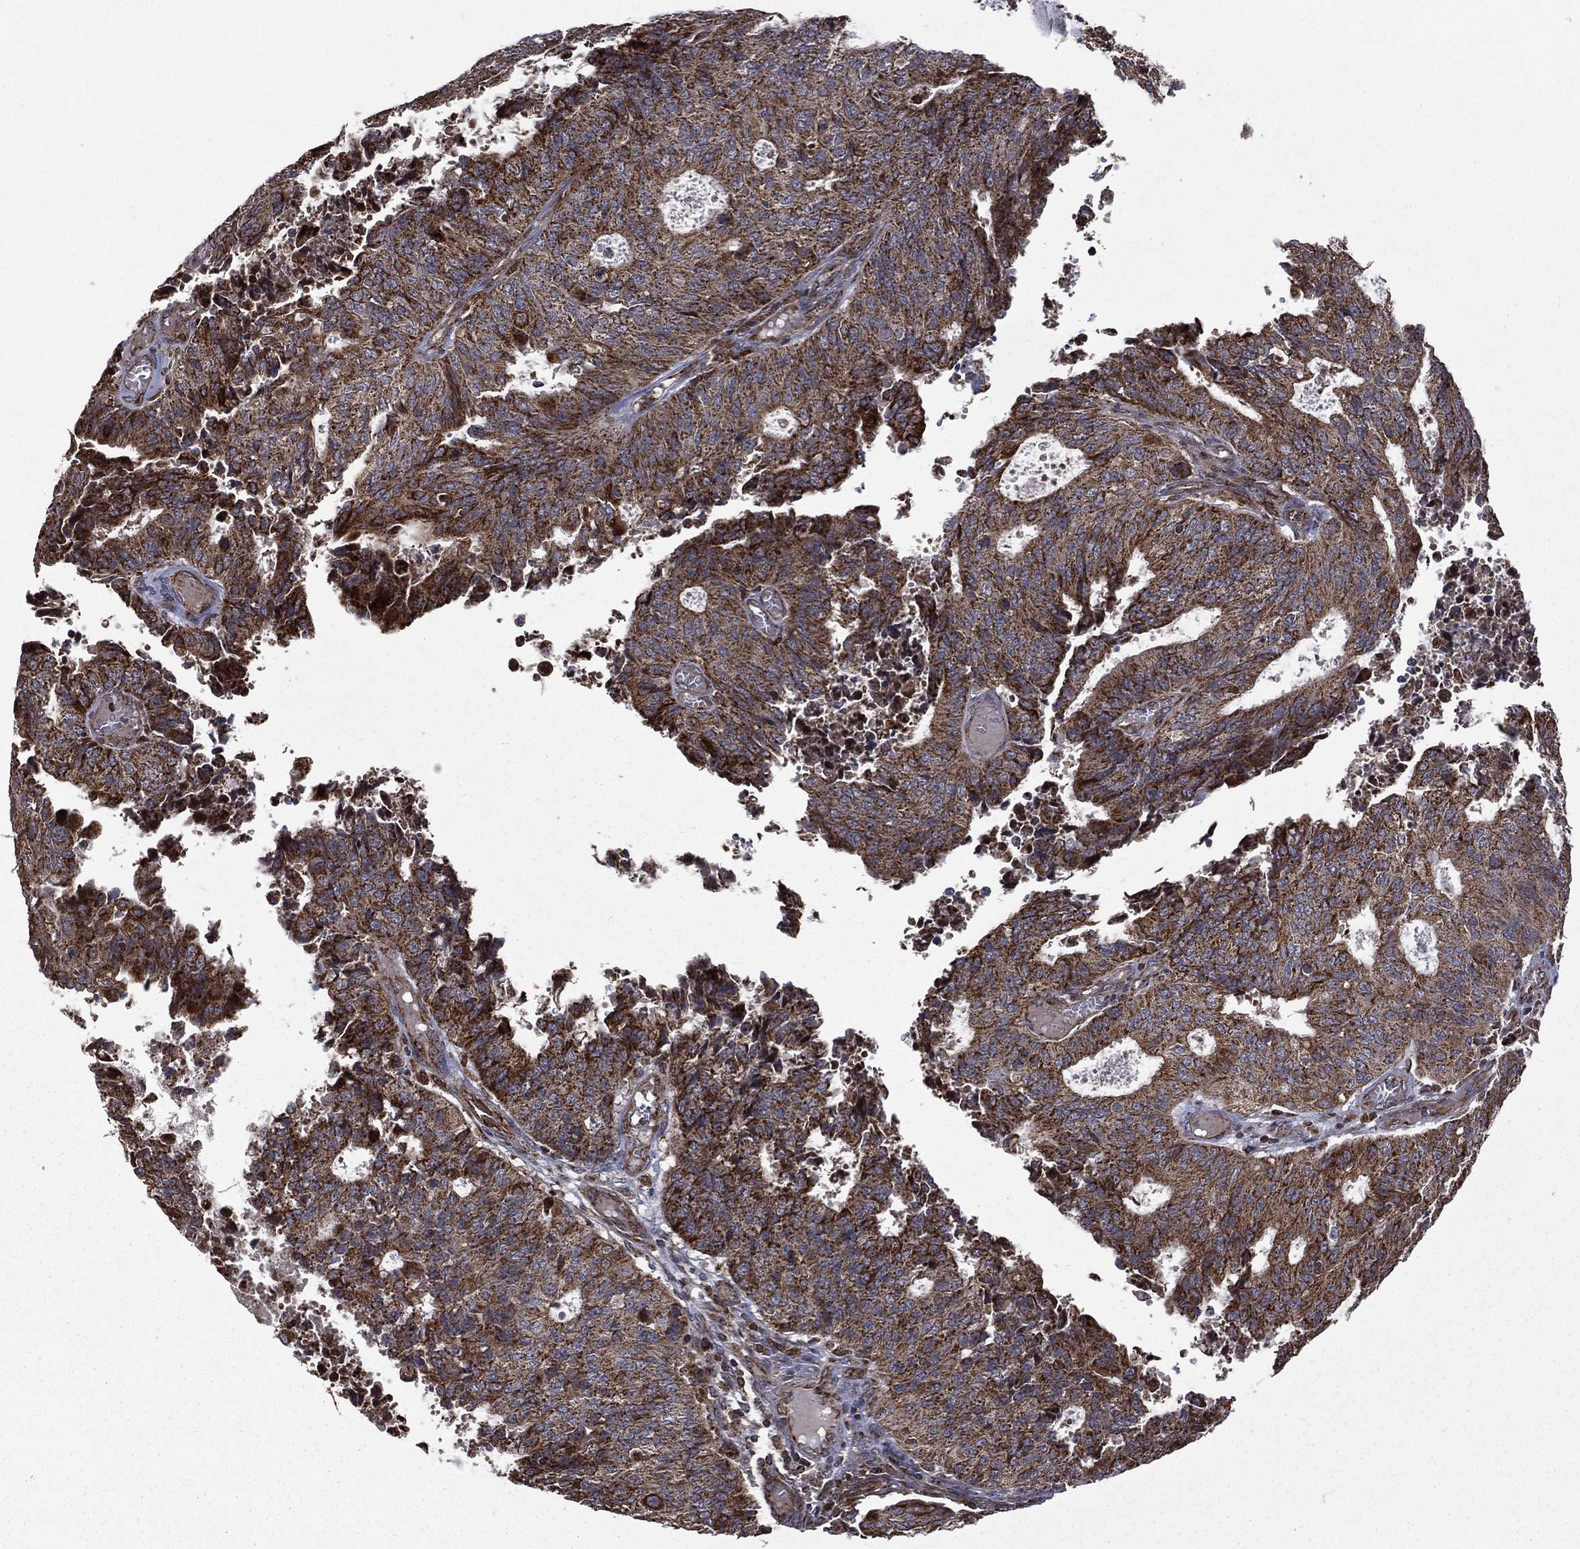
{"staining": {"intensity": "strong", "quantity": ">75%", "location": "cytoplasmic/membranous"}, "tissue": "endometrial cancer", "cell_type": "Tumor cells", "image_type": "cancer", "snomed": [{"axis": "morphology", "description": "Adenocarcinoma, NOS"}, {"axis": "topography", "description": "Endometrium"}], "caption": "Endometrial cancer tissue reveals strong cytoplasmic/membranous expression in approximately >75% of tumor cells, visualized by immunohistochemistry.", "gene": "GIMAP6", "patient": {"sex": "female", "age": 82}}